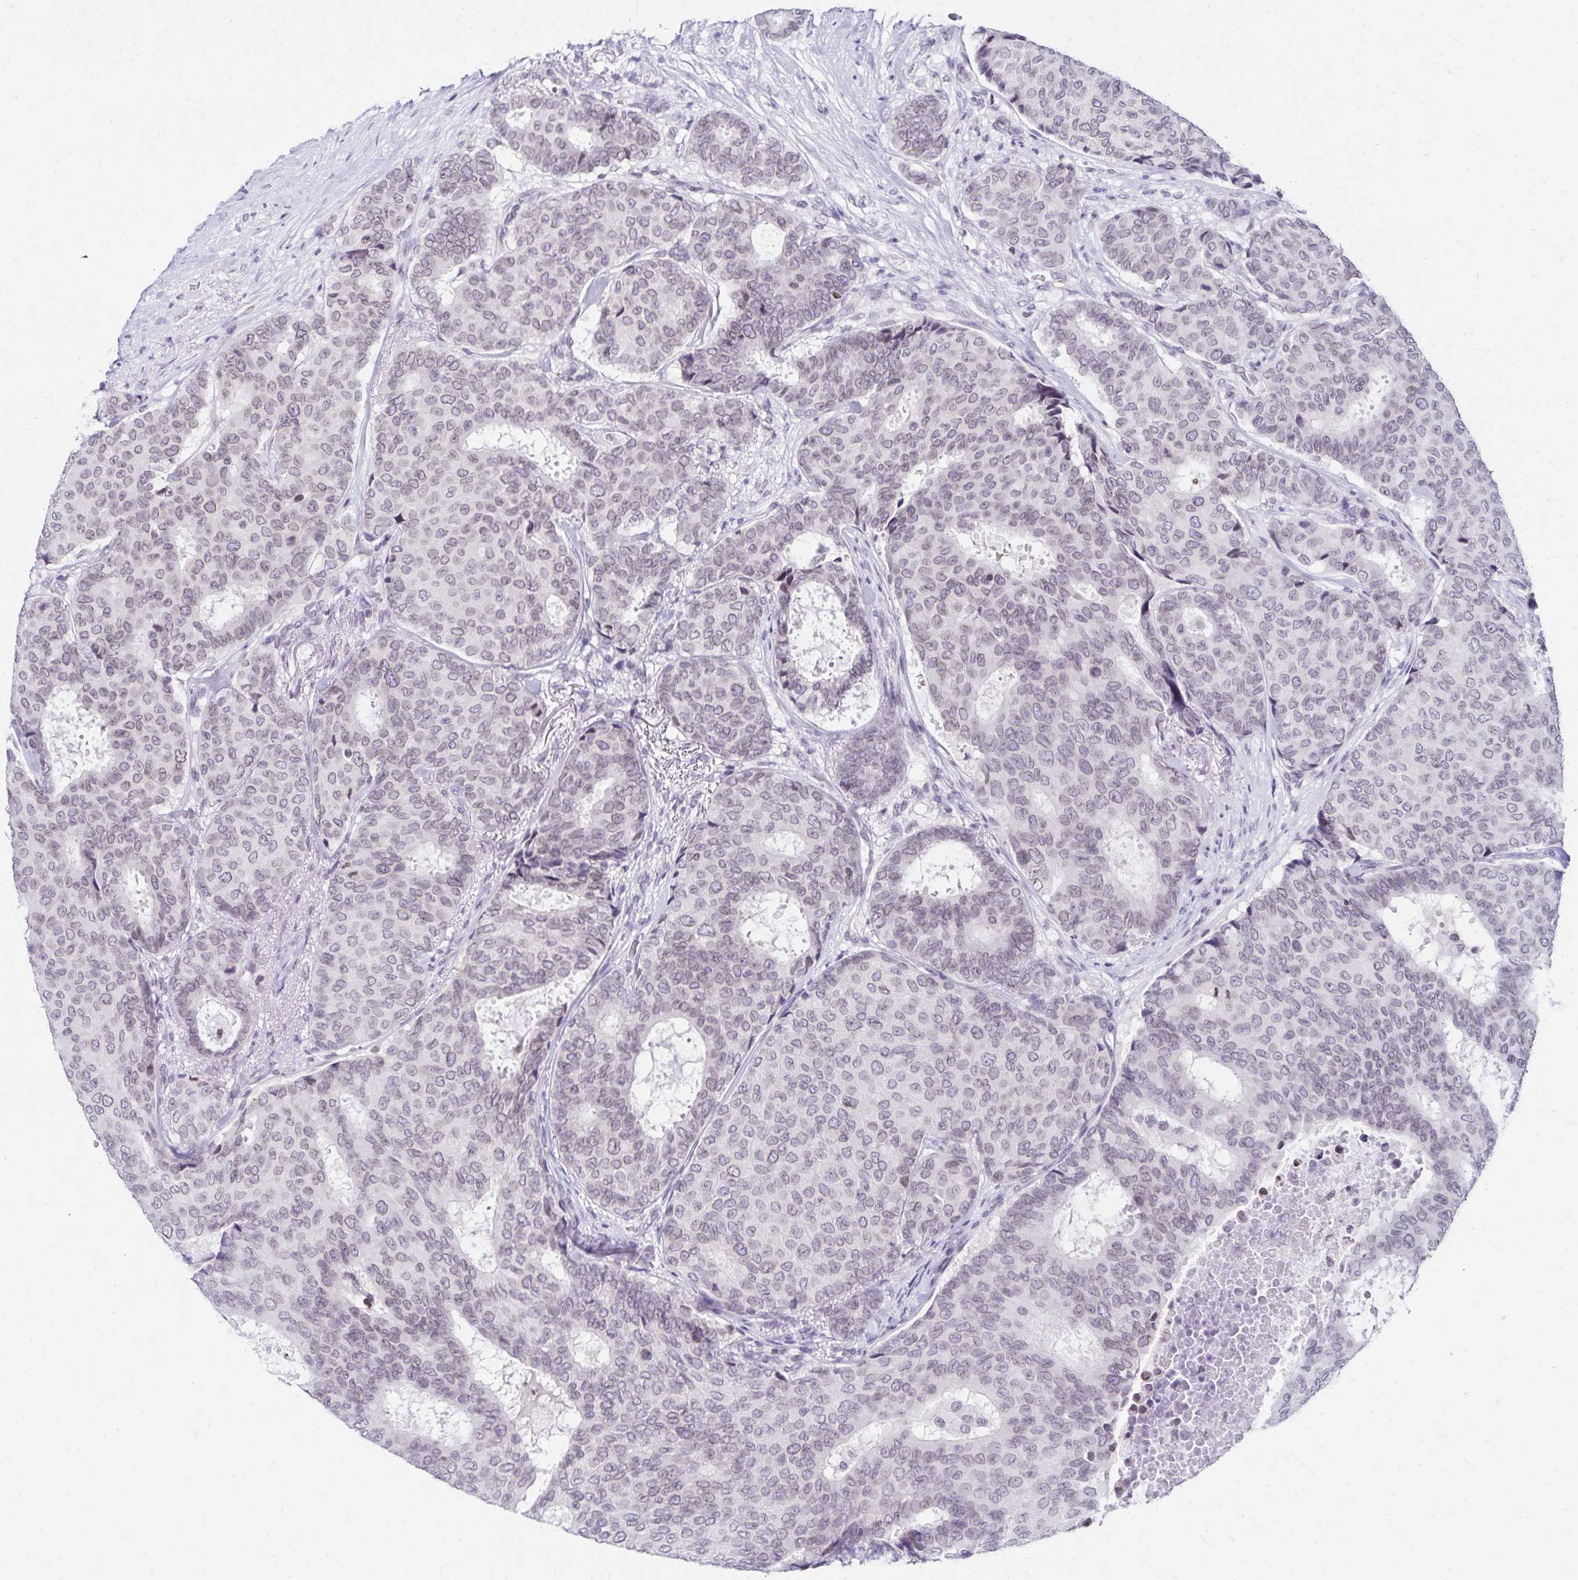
{"staining": {"intensity": "weak", "quantity": "<25%", "location": "nuclear"}, "tissue": "breast cancer", "cell_type": "Tumor cells", "image_type": "cancer", "snomed": [{"axis": "morphology", "description": "Duct carcinoma"}, {"axis": "topography", "description": "Breast"}], "caption": "This is an immunohistochemistry (IHC) photomicrograph of human breast cancer. There is no staining in tumor cells.", "gene": "FAM166C", "patient": {"sex": "female", "age": 75}}